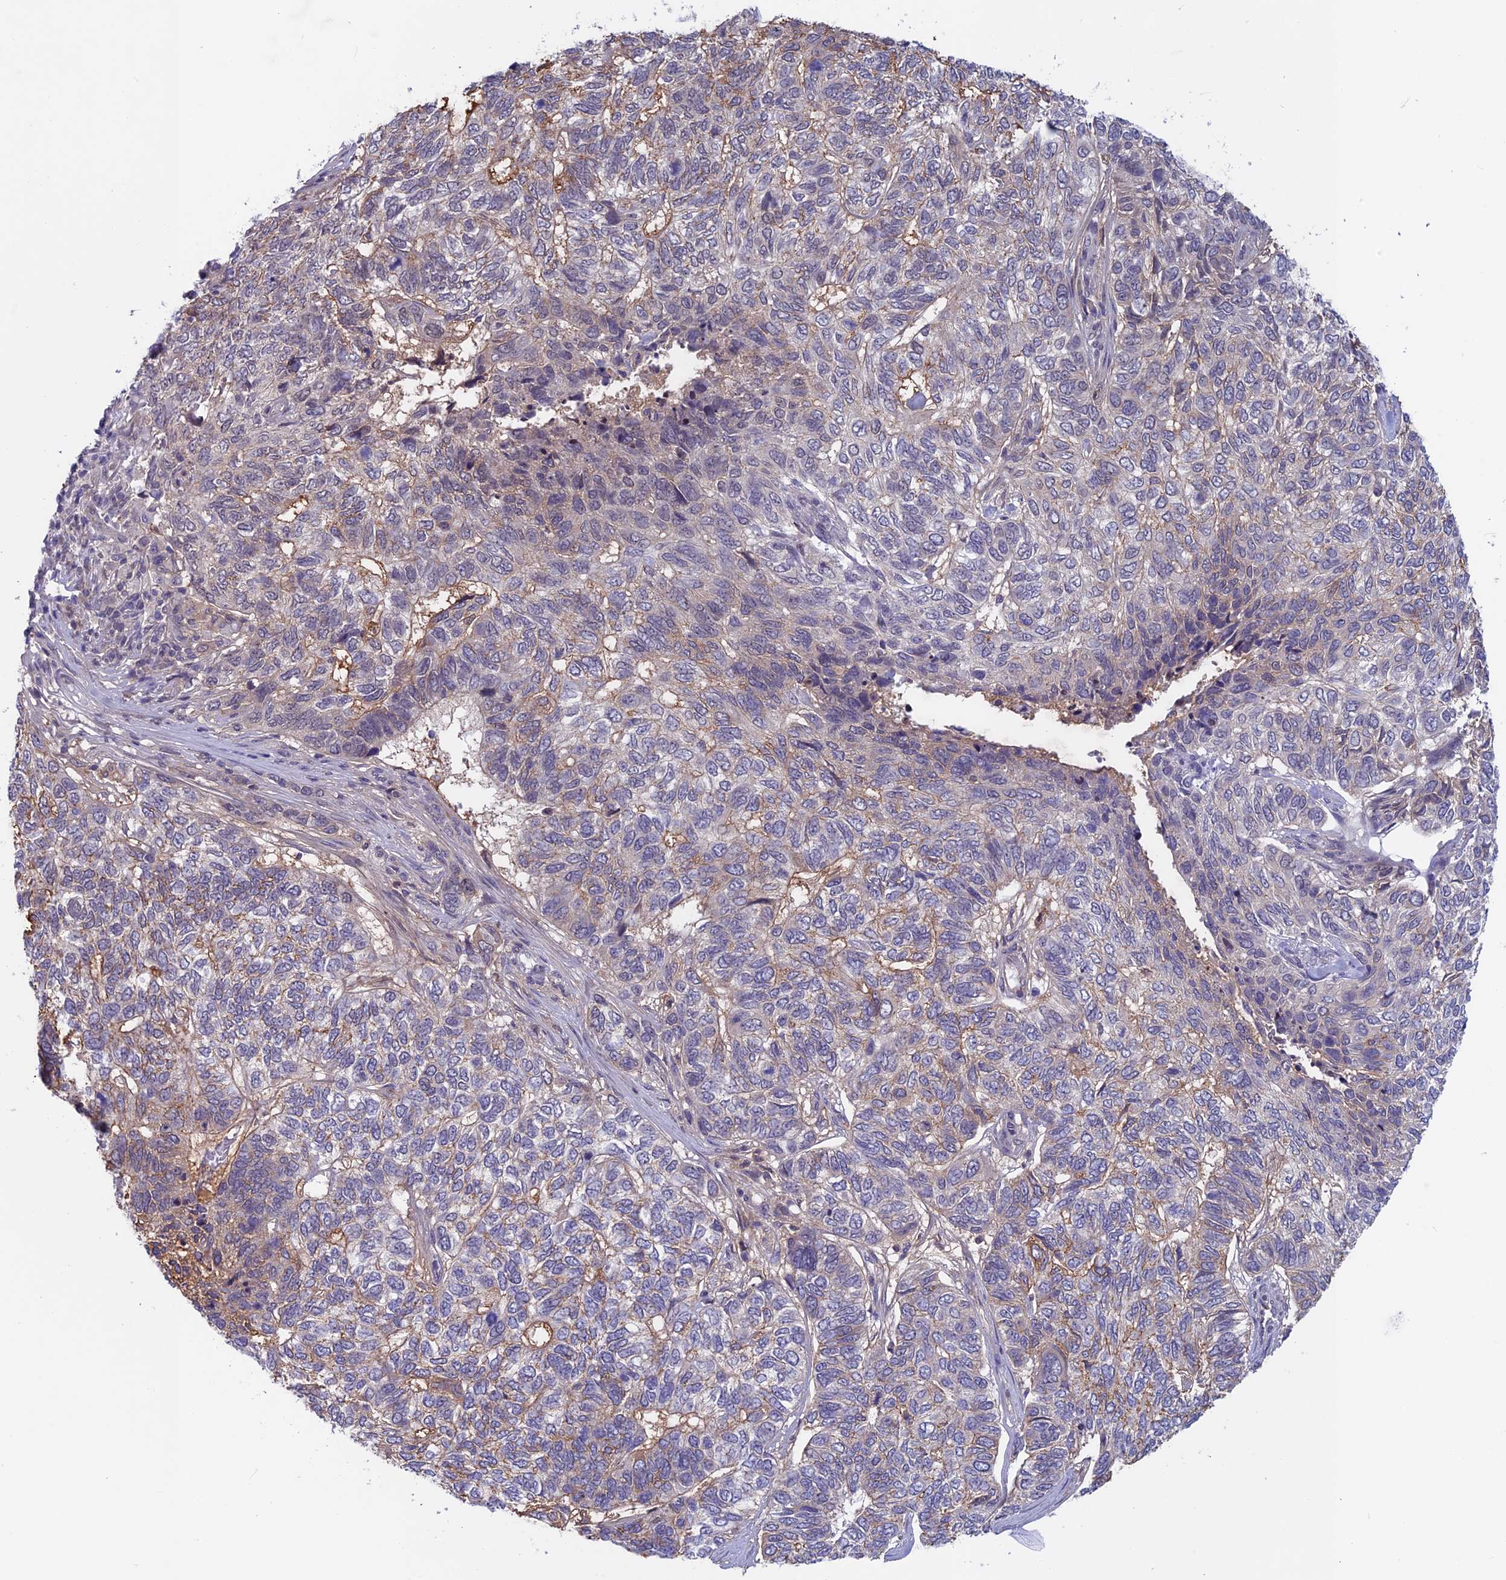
{"staining": {"intensity": "weak", "quantity": "<25%", "location": "cytoplasmic/membranous"}, "tissue": "skin cancer", "cell_type": "Tumor cells", "image_type": "cancer", "snomed": [{"axis": "morphology", "description": "Basal cell carcinoma"}, {"axis": "topography", "description": "Skin"}], "caption": "IHC of basal cell carcinoma (skin) shows no staining in tumor cells. Brightfield microscopy of immunohistochemistry (IHC) stained with DAB (brown) and hematoxylin (blue), captured at high magnification.", "gene": "FKBPL", "patient": {"sex": "female", "age": 65}}